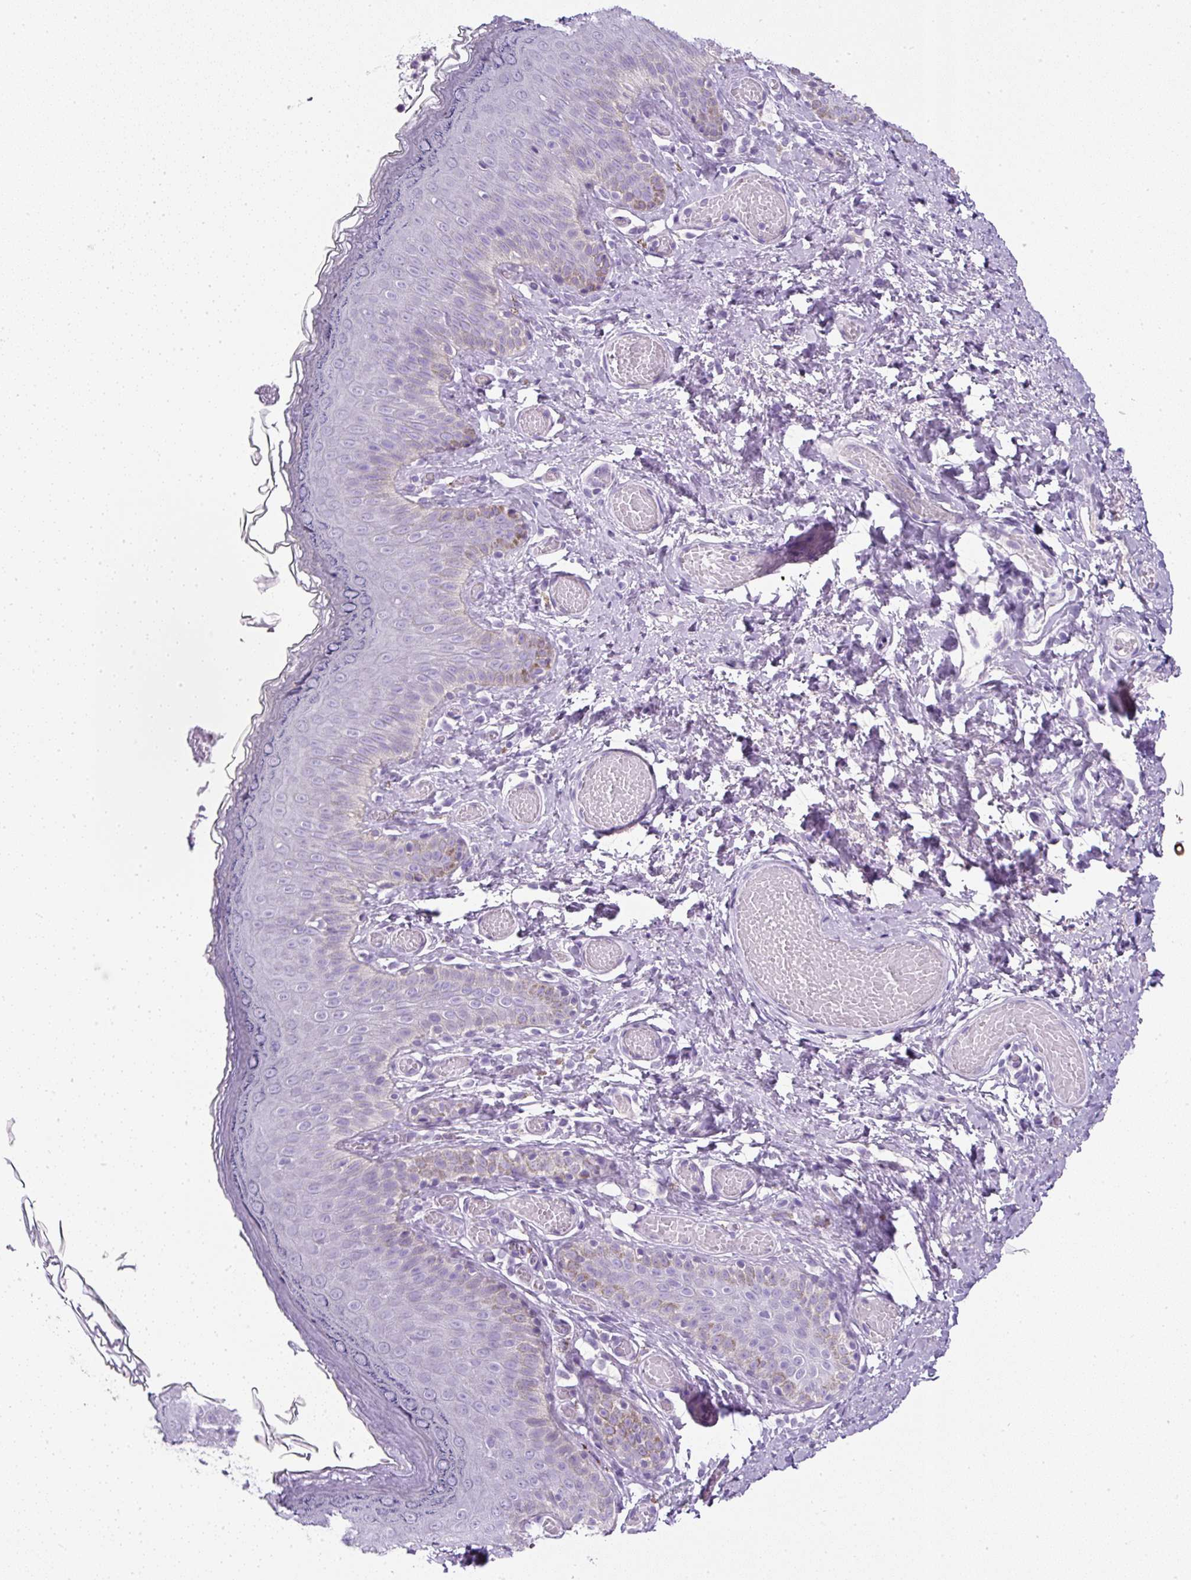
{"staining": {"intensity": "negative", "quantity": "none", "location": "none"}, "tissue": "skin", "cell_type": "Epidermal cells", "image_type": "normal", "snomed": [{"axis": "morphology", "description": "Normal tissue, NOS"}, {"axis": "topography", "description": "Anal"}], "caption": "Immunohistochemistry image of unremarkable human skin stained for a protein (brown), which exhibits no expression in epidermal cells.", "gene": "COL9A2", "patient": {"sex": "female", "age": 40}}